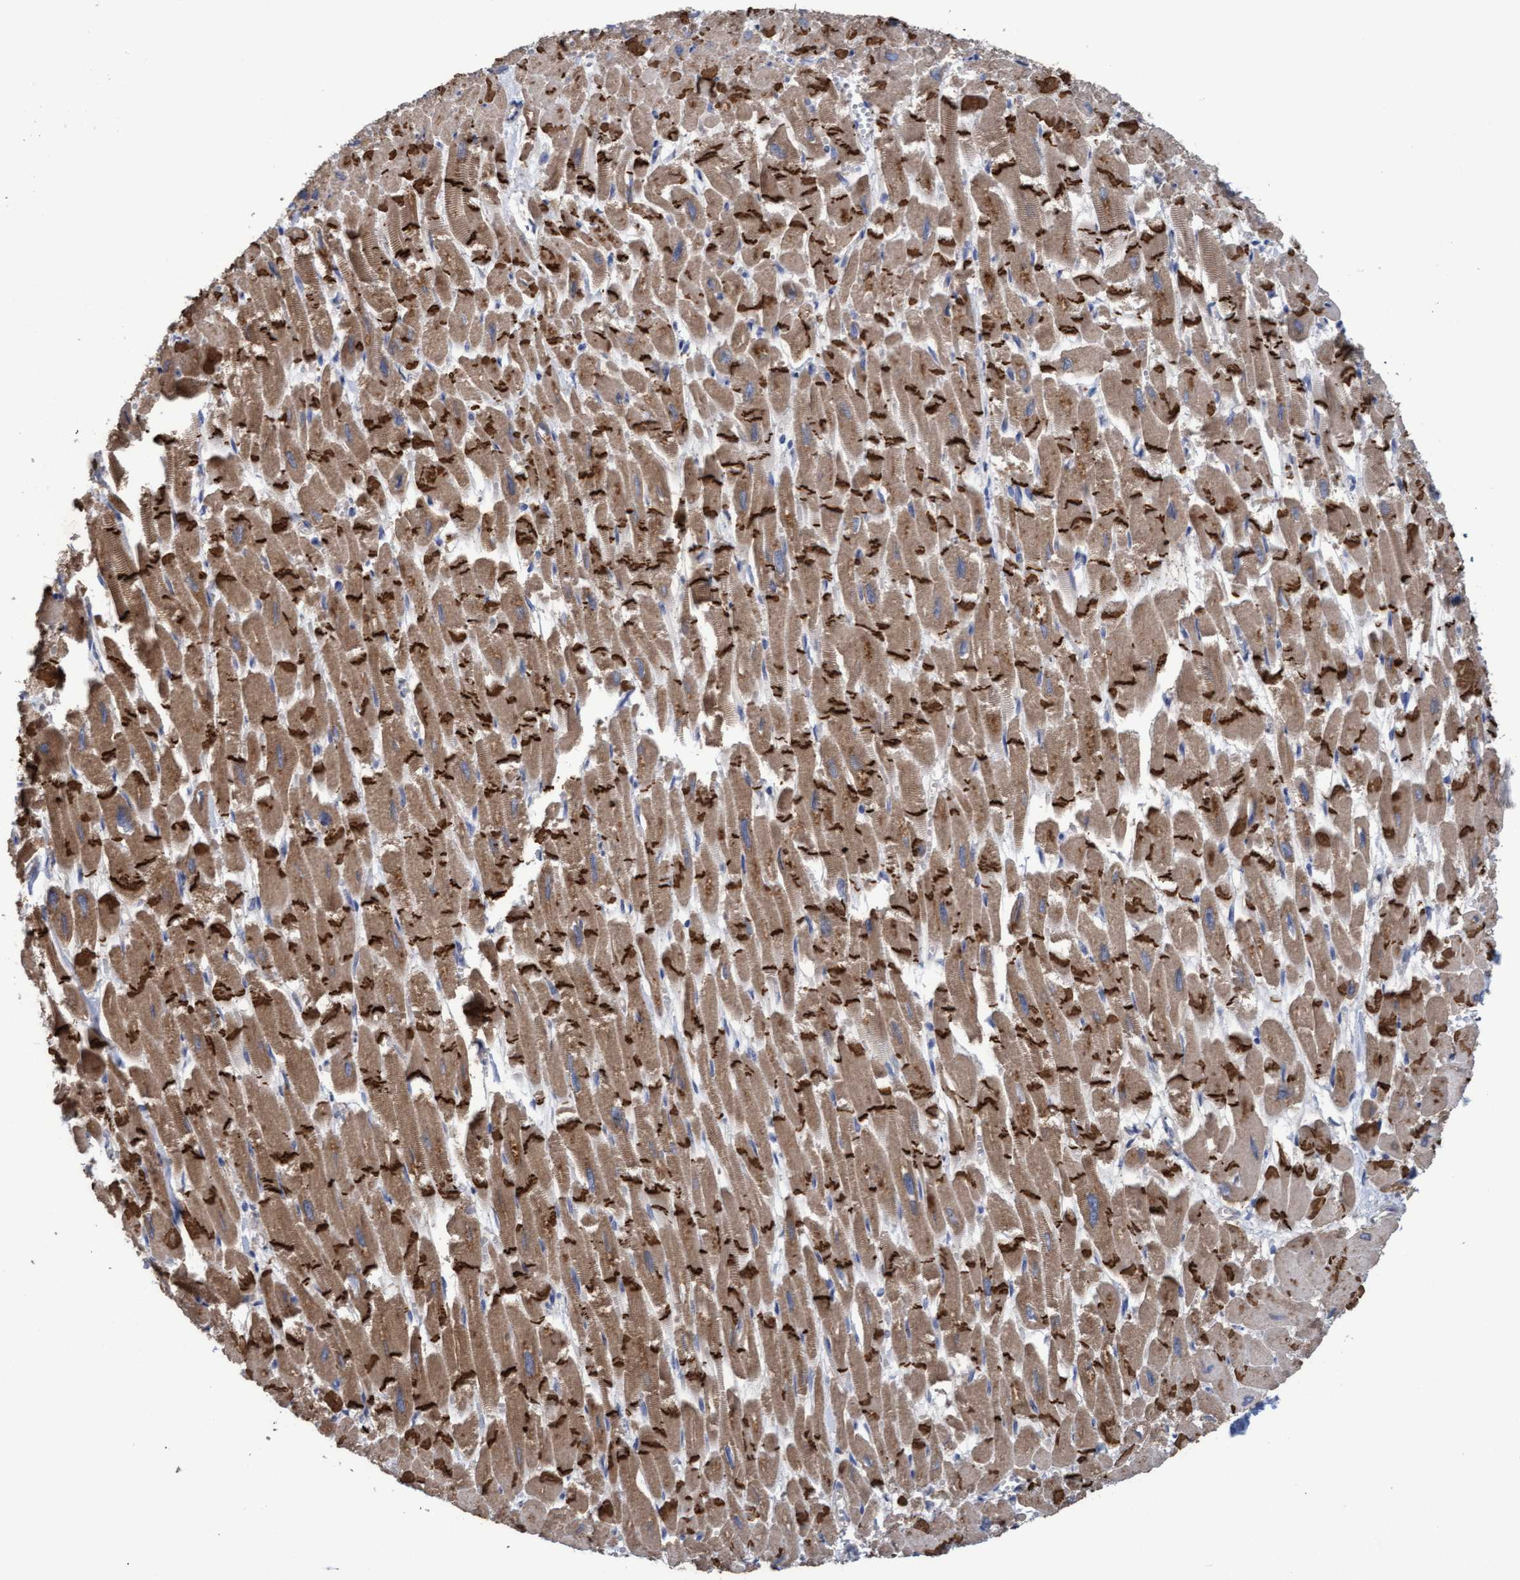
{"staining": {"intensity": "moderate", "quantity": ">75%", "location": "cytoplasmic/membranous"}, "tissue": "heart muscle", "cell_type": "Cardiomyocytes", "image_type": "normal", "snomed": [{"axis": "morphology", "description": "Normal tissue, NOS"}, {"axis": "topography", "description": "Heart"}], "caption": "Protein expression analysis of normal human heart muscle reveals moderate cytoplasmic/membranous staining in about >75% of cardiomyocytes. The staining was performed using DAB (3,3'-diaminobenzidine) to visualize the protein expression in brown, while the nuclei were stained in blue with hematoxylin (Magnification: 20x).", "gene": "MRPL38", "patient": {"sex": "male", "age": 25}}